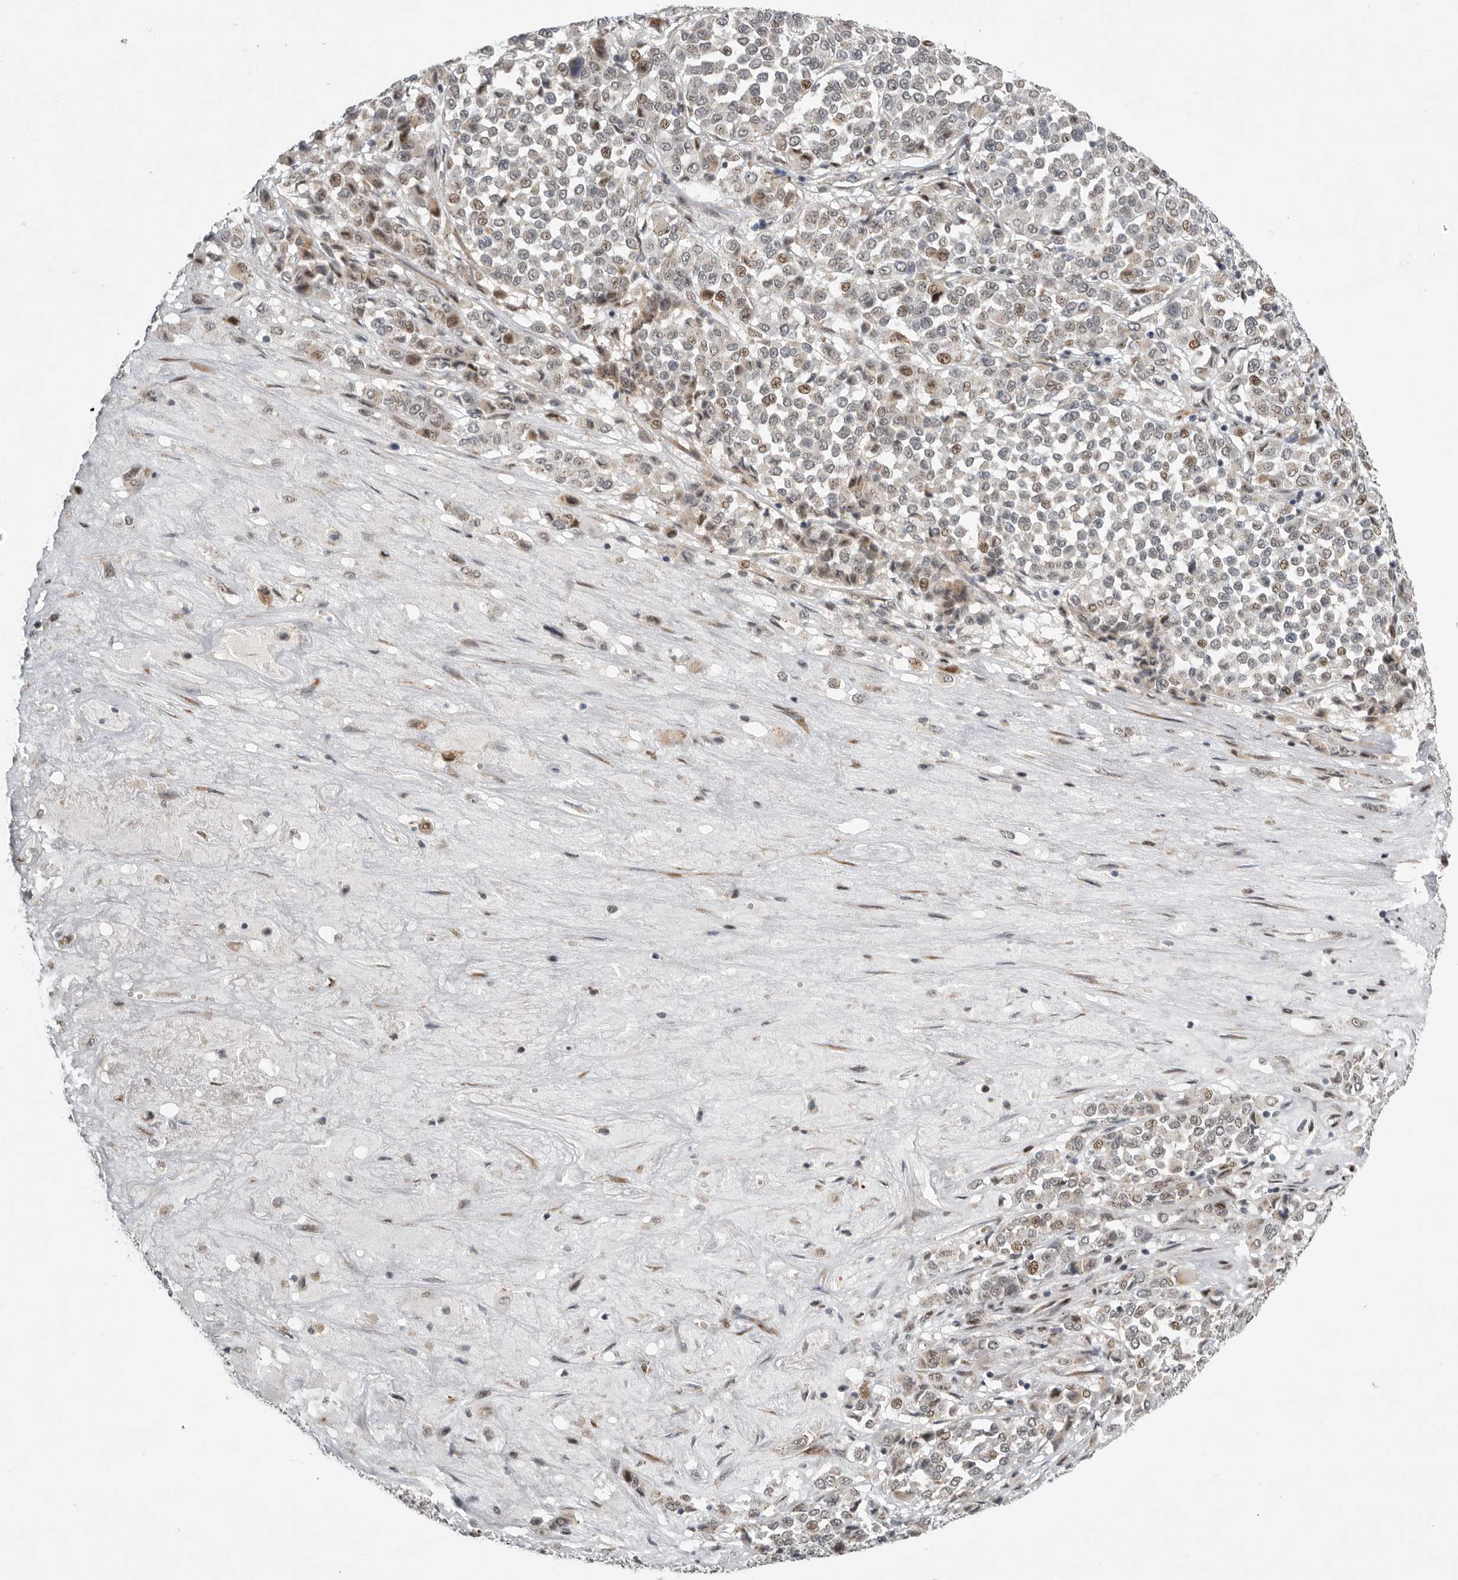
{"staining": {"intensity": "moderate", "quantity": "<25%", "location": "nuclear"}, "tissue": "melanoma", "cell_type": "Tumor cells", "image_type": "cancer", "snomed": [{"axis": "morphology", "description": "Malignant melanoma, Metastatic site"}, {"axis": "topography", "description": "Pancreas"}], "caption": "IHC image of neoplastic tissue: melanoma stained using immunohistochemistry (IHC) reveals low levels of moderate protein expression localized specifically in the nuclear of tumor cells, appearing as a nuclear brown color.", "gene": "PCMTD1", "patient": {"sex": "female", "age": 30}}